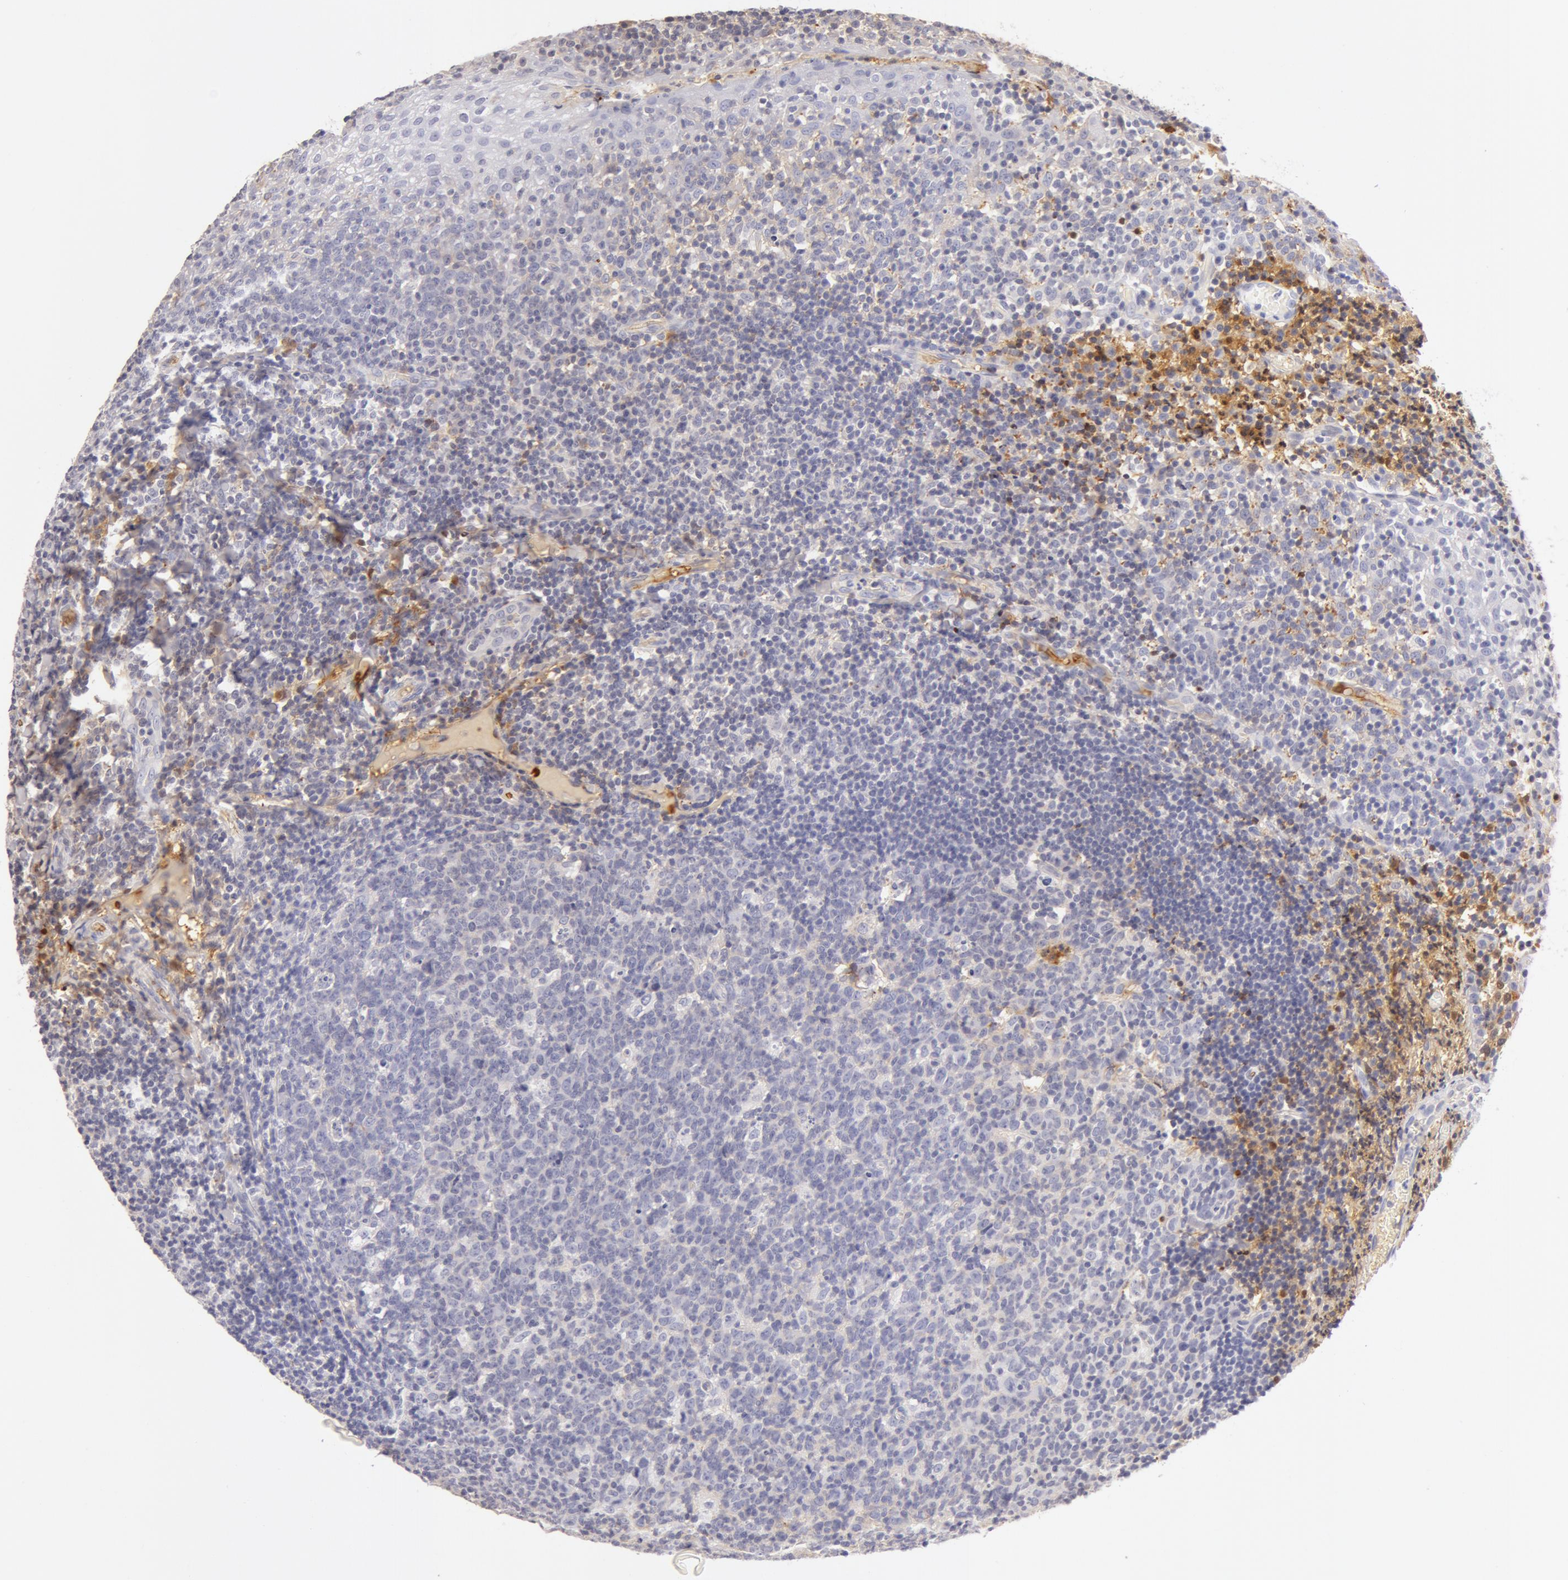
{"staining": {"intensity": "negative", "quantity": "none", "location": "none"}, "tissue": "tonsil", "cell_type": "Germinal center cells", "image_type": "normal", "snomed": [{"axis": "morphology", "description": "Normal tissue, NOS"}, {"axis": "topography", "description": "Tonsil"}], "caption": "Immunohistochemical staining of benign human tonsil exhibits no significant expression in germinal center cells. Brightfield microscopy of immunohistochemistry (IHC) stained with DAB (3,3'-diaminobenzidine) (brown) and hematoxylin (blue), captured at high magnification.", "gene": "AHSG", "patient": {"sex": "male", "age": 6}}